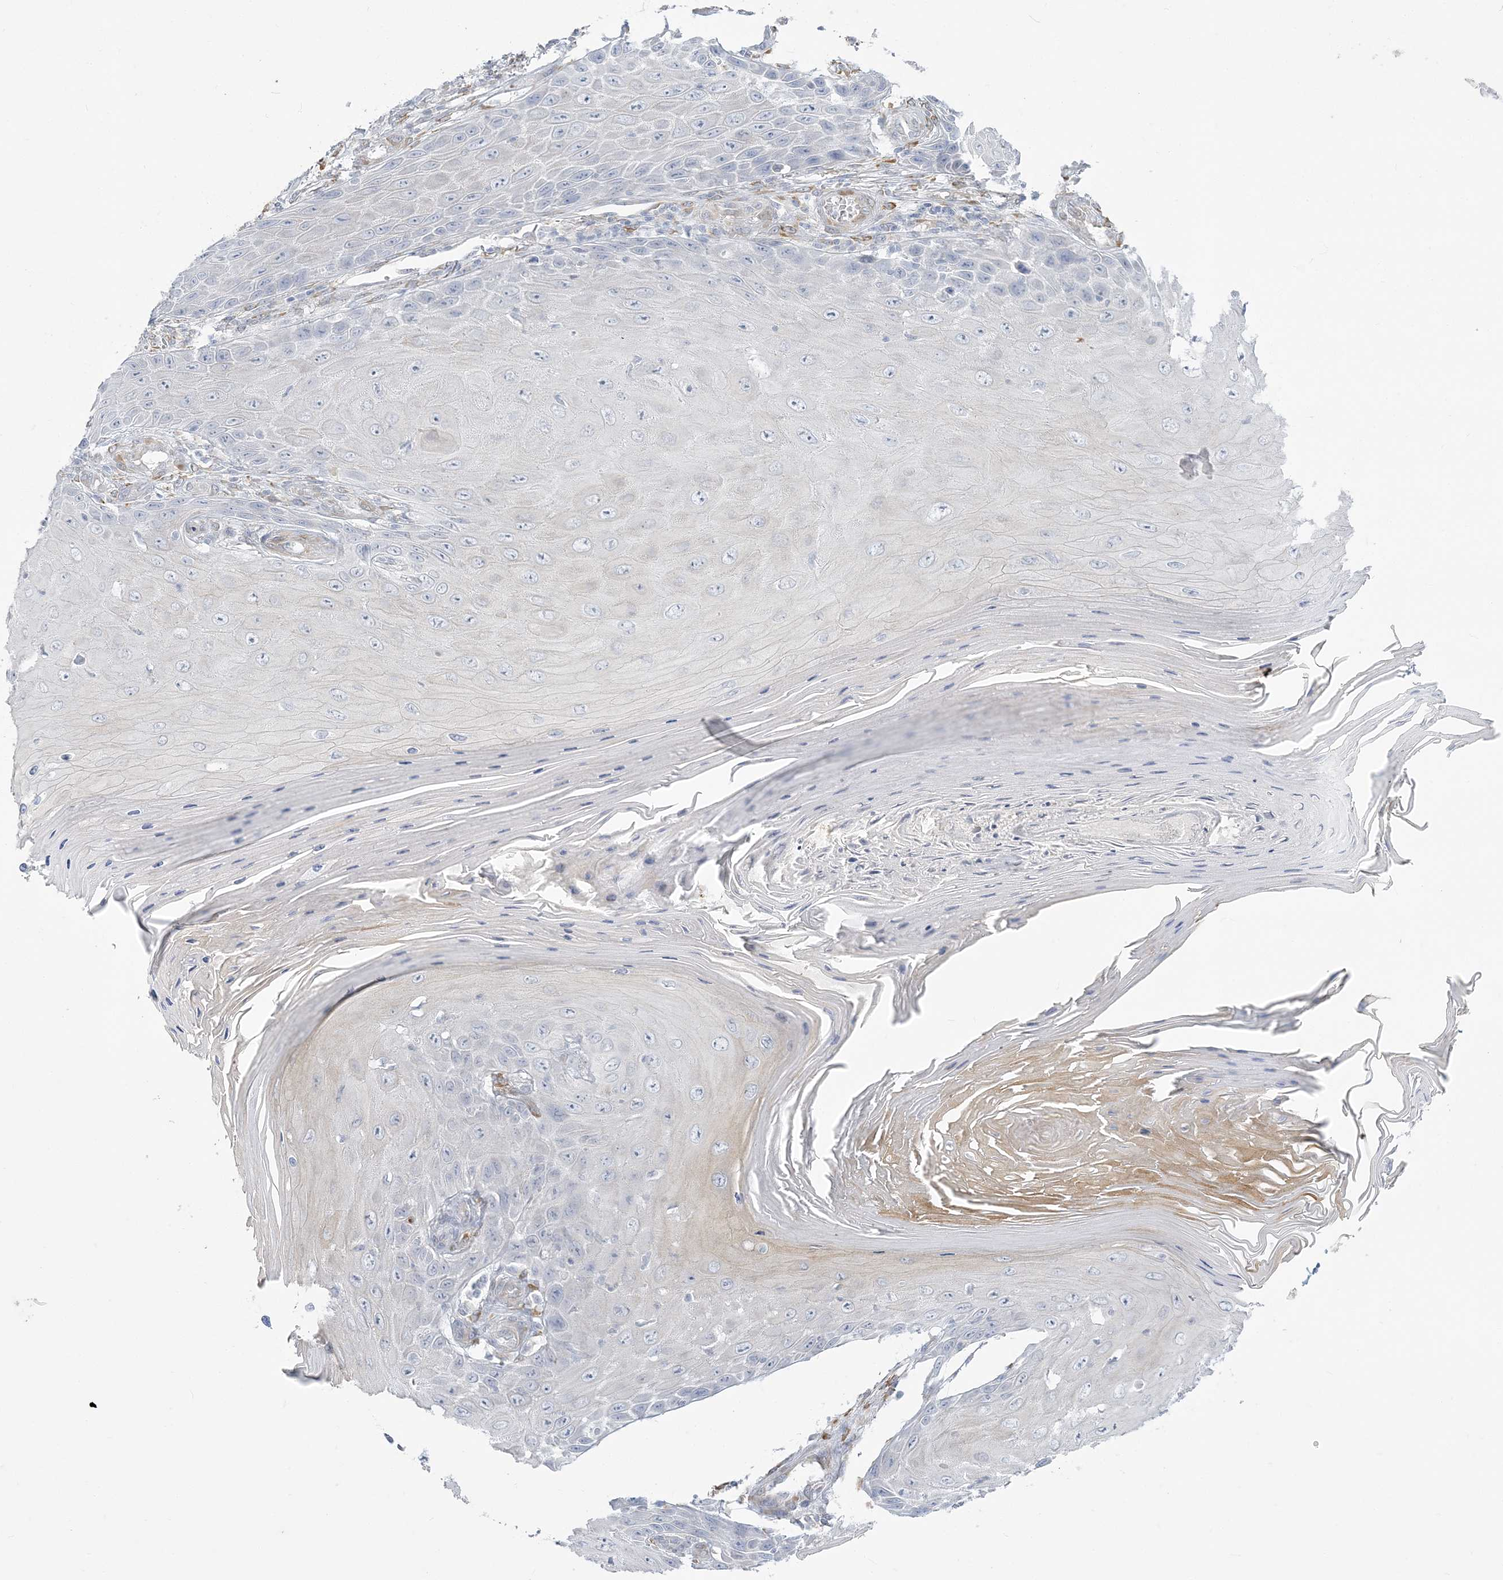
{"staining": {"intensity": "negative", "quantity": "none", "location": "none"}, "tissue": "skin cancer", "cell_type": "Tumor cells", "image_type": "cancer", "snomed": [{"axis": "morphology", "description": "Squamous cell carcinoma, NOS"}, {"axis": "topography", "description": "Skin"}], "caption": "The micrograph shows no significant expression in tumor cells of skin cancer.", "gene": "ZC3H6", "patient": {"sex": "female", "age": 73}}